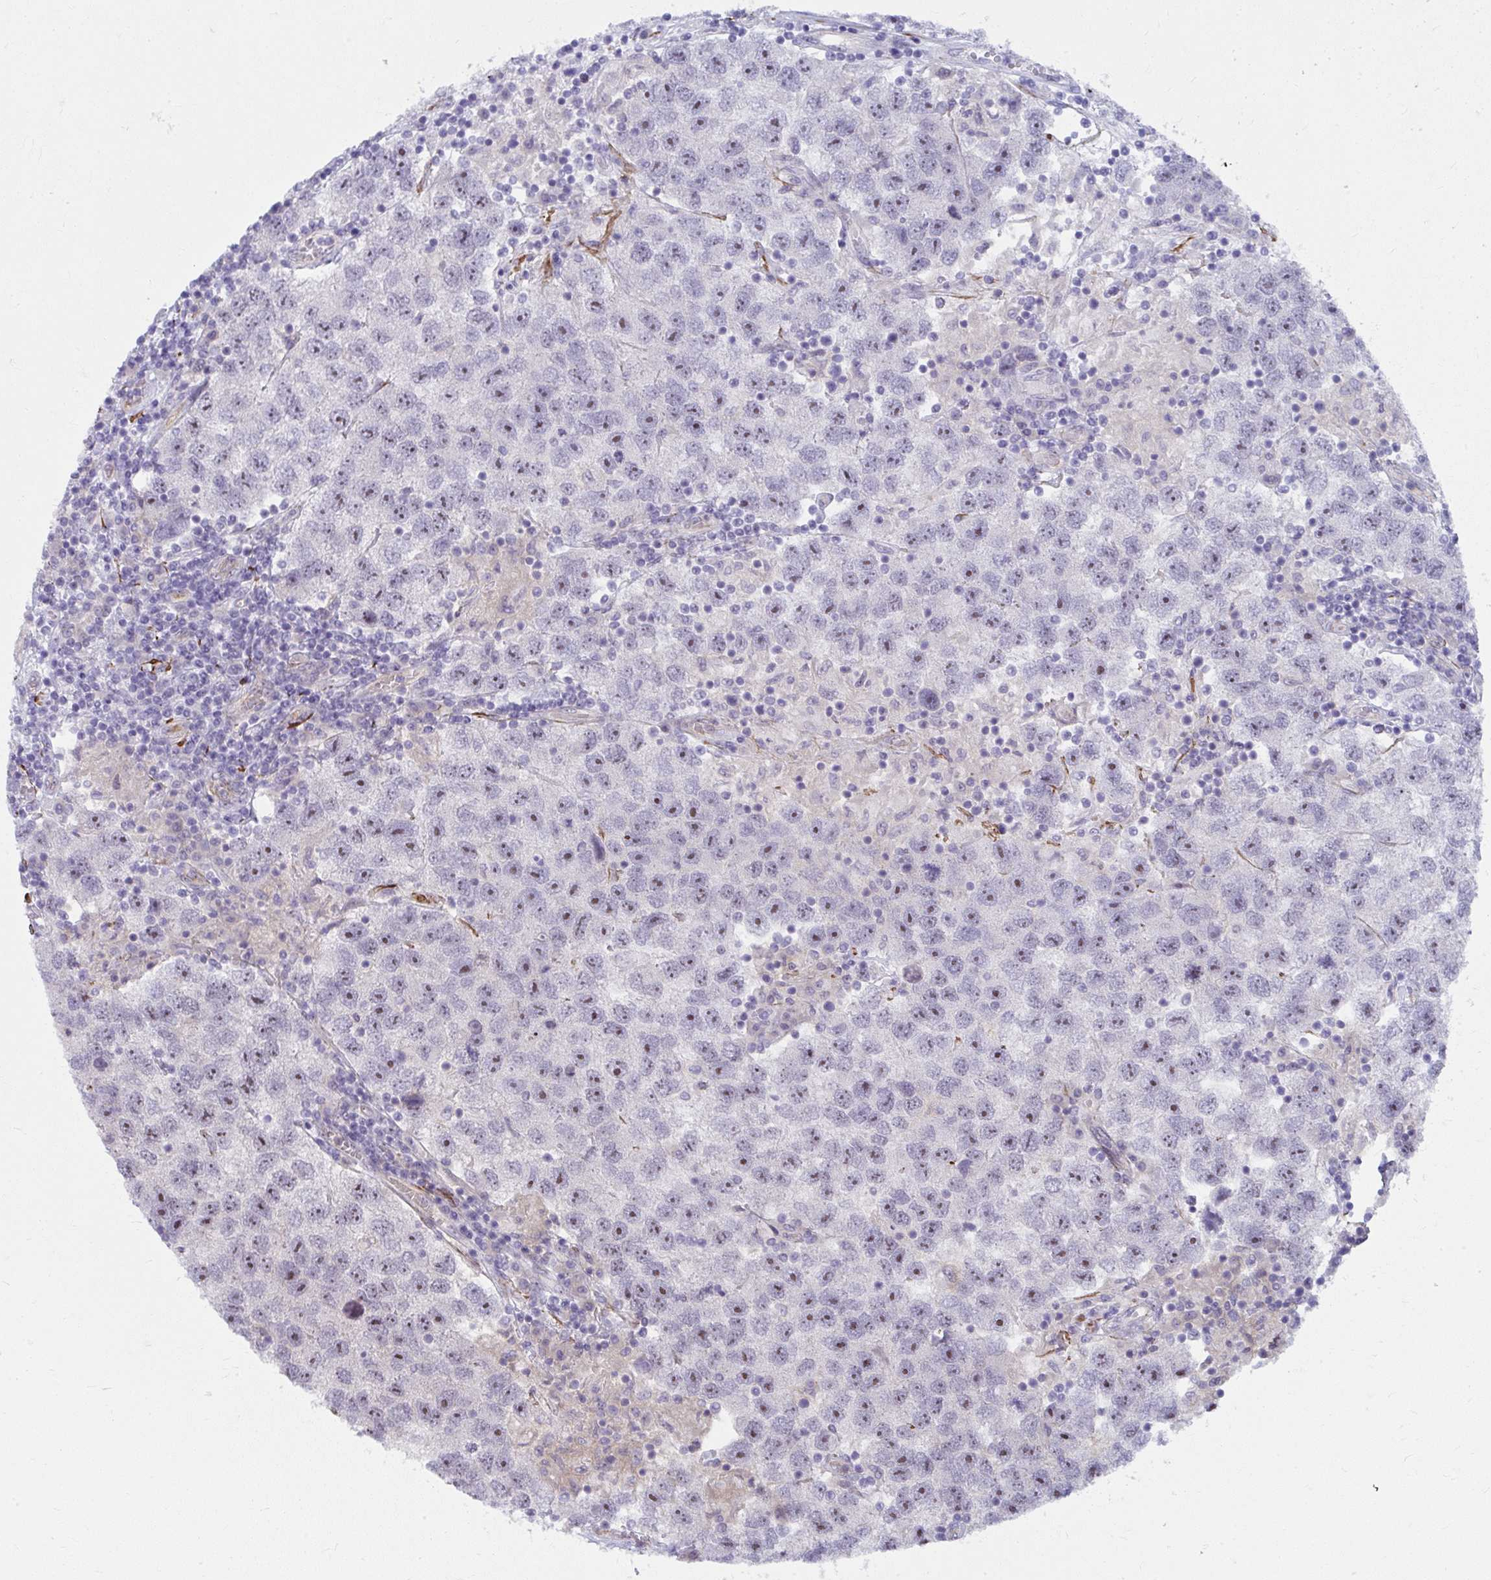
{"staining": {"intensity": "moderate", "quantity": "25%-75%", "location": "nuclear"}, "tissue": "testis cancer", "cell_type": "Tumor cells", "image_type": "cancer", "snomed": [{"axis": "morphology", "description": "Seminoma, NOS"}, {"axis": "topography", "description": "Testis"}], "caption": "Immunohistochemistry (IHC) photomicrograph of neoplastic tissue: human testis seminoma stained using immunohistochemistry (IHC) reveals medium levels of moderate protein expression localized specifically in the nuclear of tumor cells, appearing as a nuclear brown color.", "gene": "MUS81", "patient": {"sex": "male", "age": 26}}